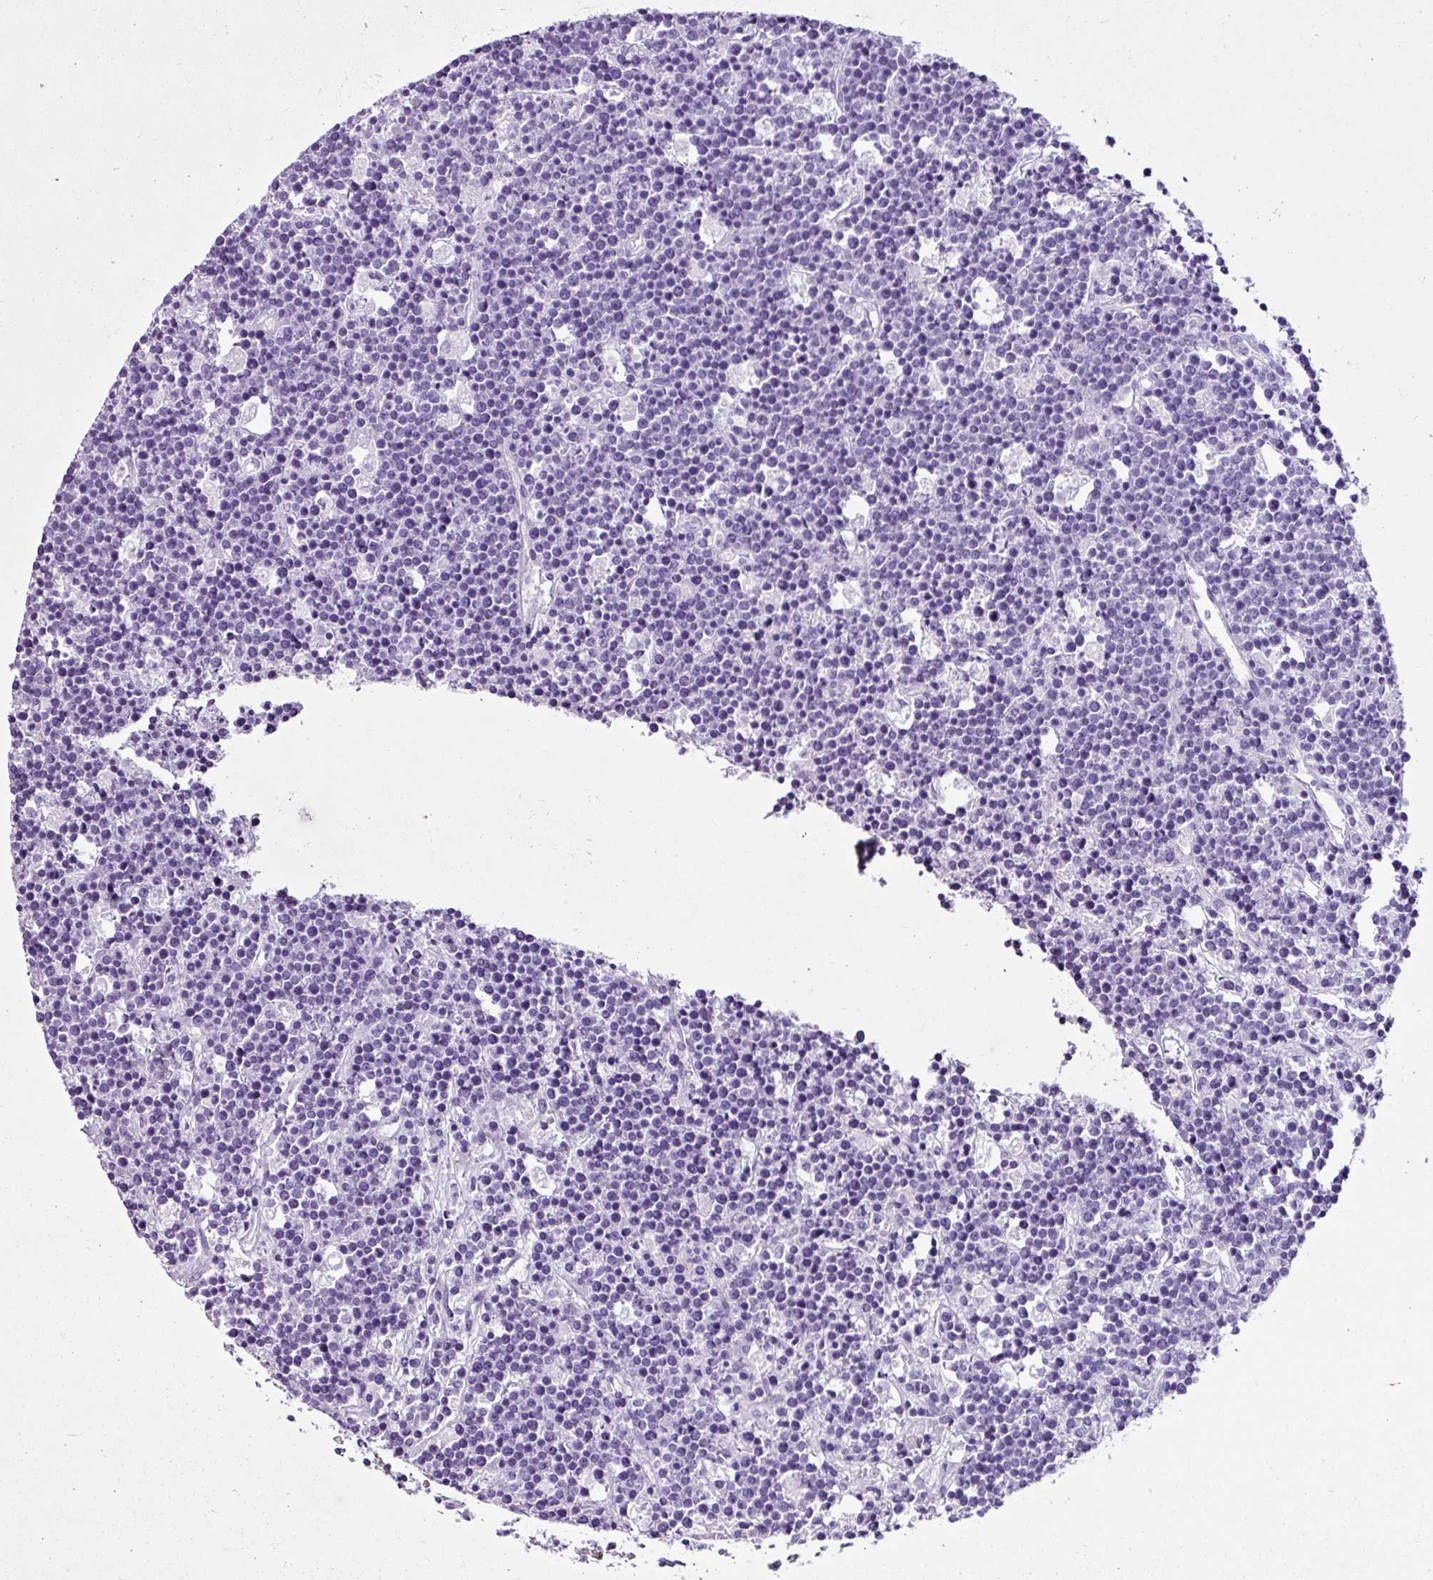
{"staining": {"intensity": "negative", "quantity": "none", "location": "none"}, "tissue": "lymphoma", "cell_type": "Tumor cells", "image_type": "cancer", "snomed": [{"axis": "morphology", "description": "Malignant lymphoma, non-Hodgkin's type, High grade"}, {"axis": "topography", "description": "Ovary"}], "caption": "The IHC micrograph has no significant positivity in tumor cells of high-grade malignant lymphoma, non-Hodgkin's type tissue.", "gene": "LILRB4", "patient": {"sex": "female", "age": 56}}